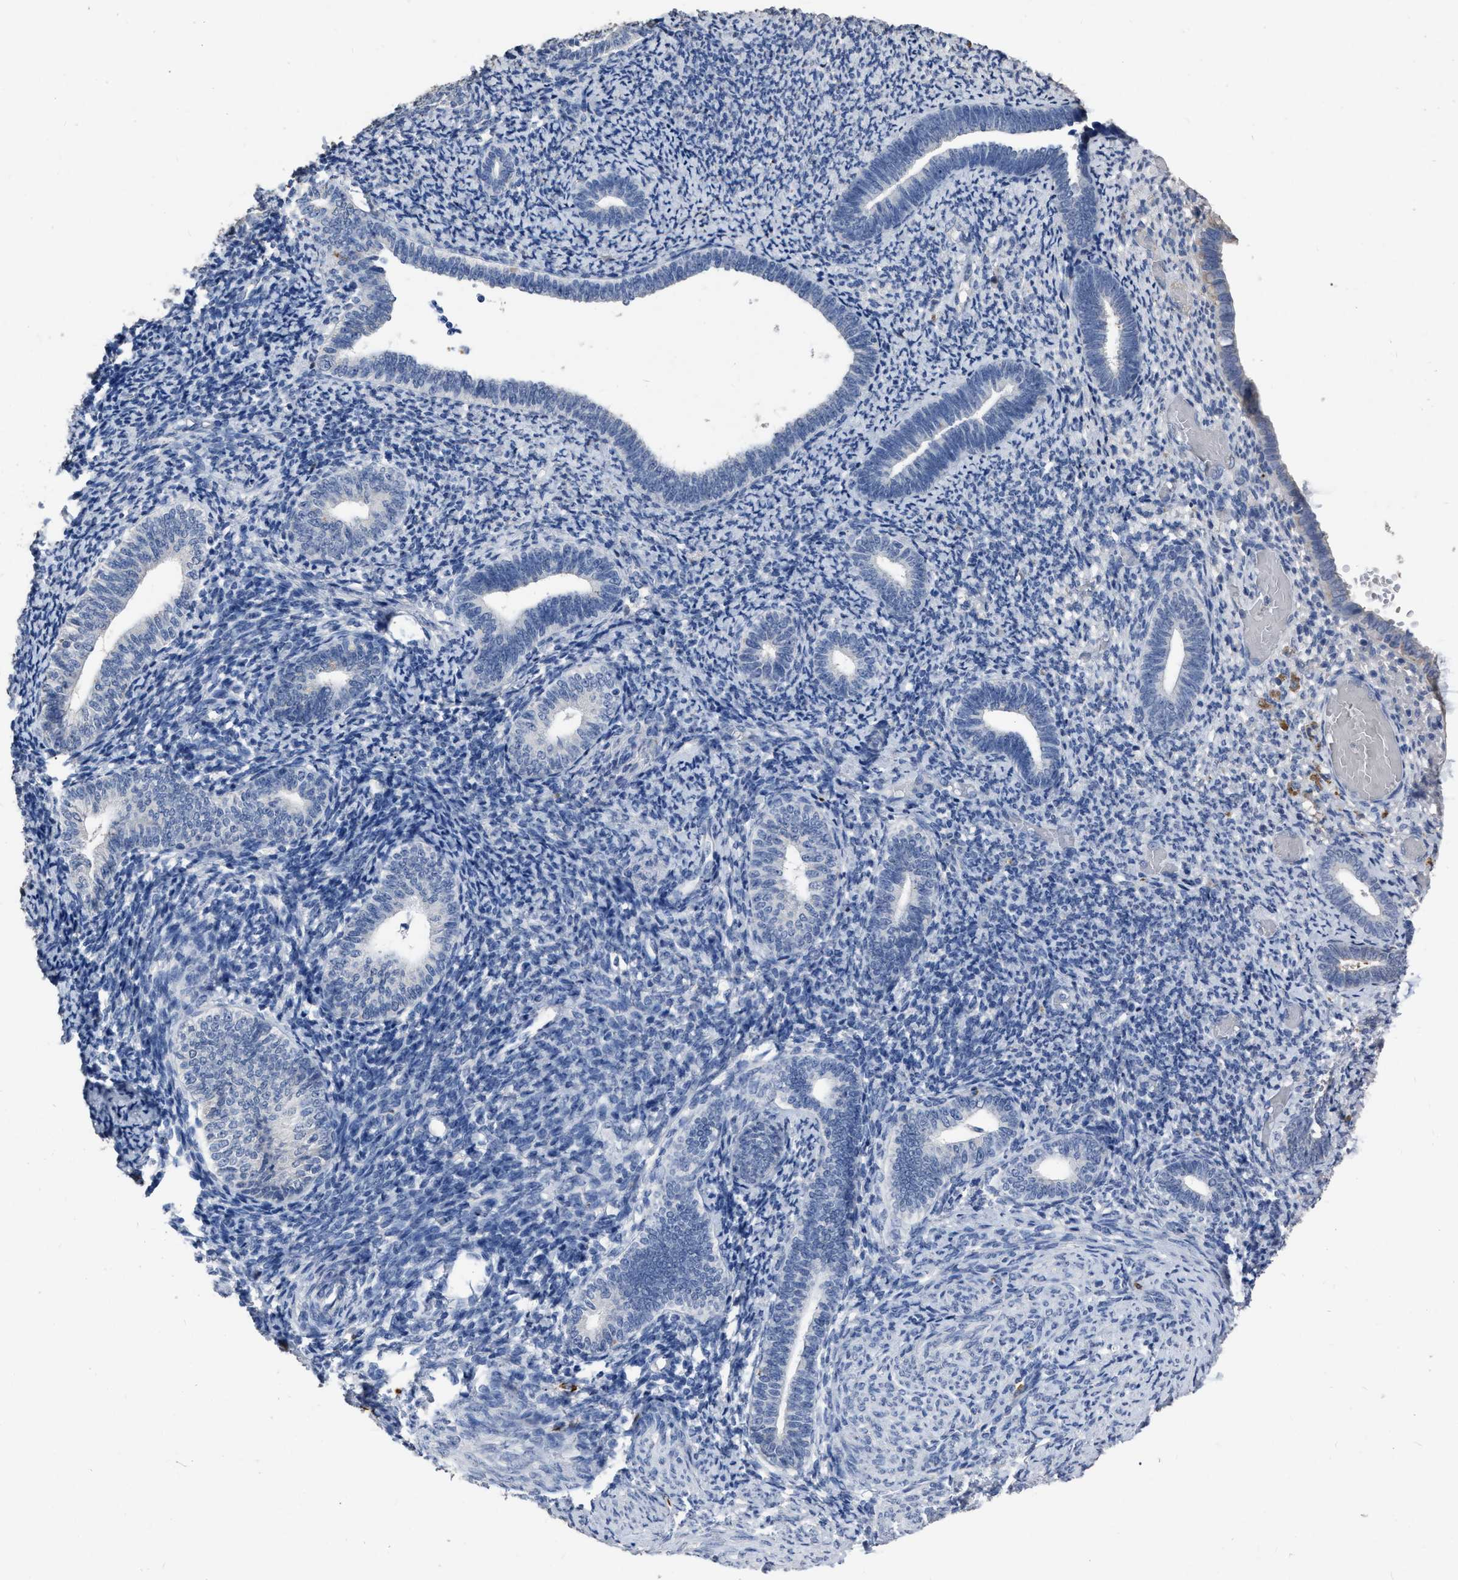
{"staining": {"intensity": "negative", "quantity": "none", "location": "none"}, "tissue": "endometrium", "cell_type": "Cells in endometrial stroma", "image_type": "normal", "snomed": [{"axis": "morphology", "description": "Normal tissue, NOS"}, {"axis": "topography", "description": "Endometrium"}], "caption": "This photomicrograph is of unremarkable endometrium stained with immunohistochemistry to label a protein in brown with the nuclei are counter-stained blue. There is no expression in cells in endometrial stroma.", "gene": "HABP2", "patient": {"sex": "female", "age": 66}}